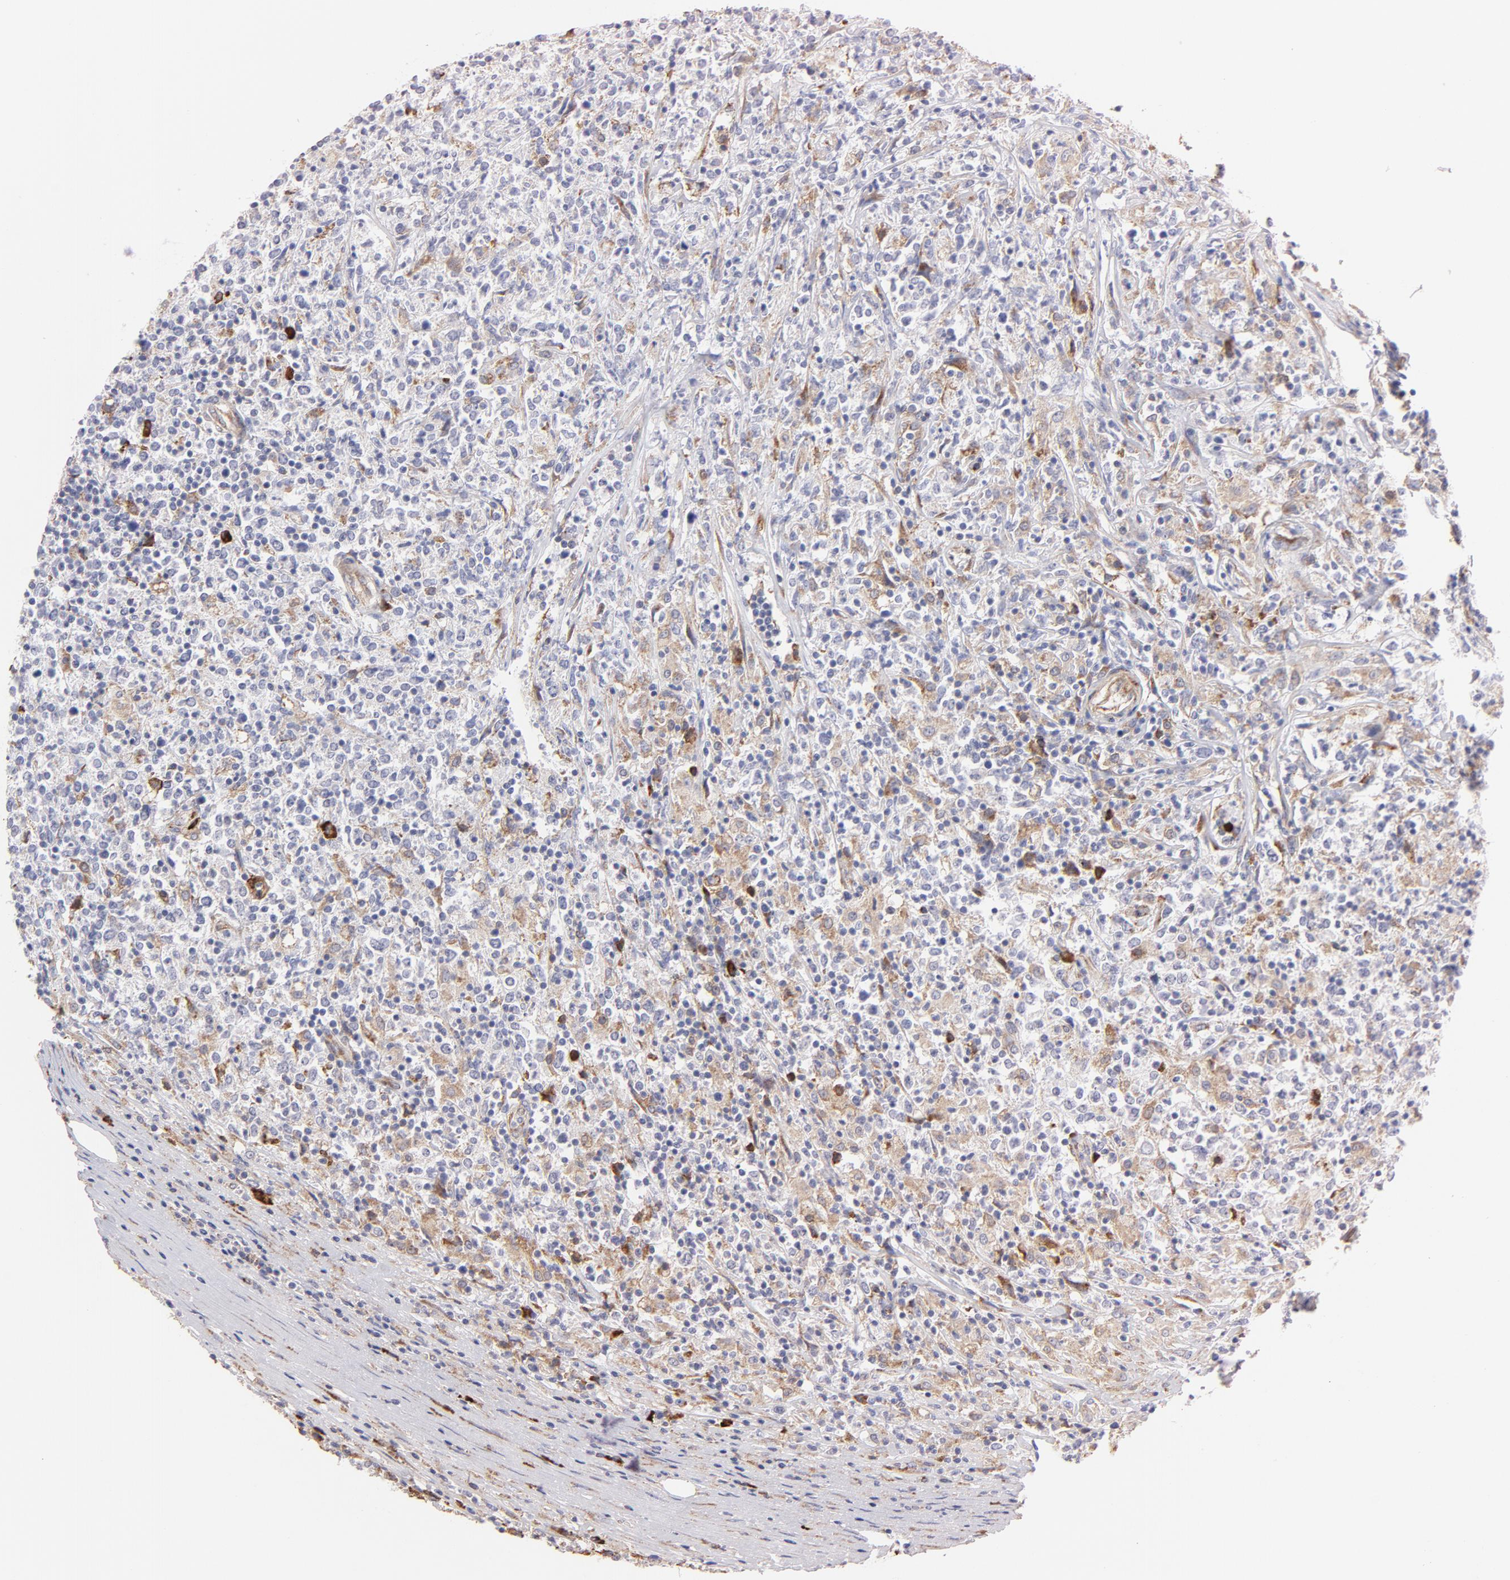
{"staining": {"intensity": "strong", "quantity": "<25%", "location": "cytoplasmic/membranous"}, "tissue": "lymphoma", "cell_type": "Tumor cells", "image_type": "cancer", "snomed": [{"axis": "morphology", "description": "Malignant lymphoma, non-Hodgkin's type, High grade"}, {"axis": "topography", "description": "Lymph node"}], "caption": "Lymphoma tissue shows strong cytoplasmic/membranous expression in approximately <25% of tumor cells Ihc stains the protein in brown and the nuclei are stained blue.", "gene": "RAPGEF3", "patient": {"sex": "female", "age": 84}}